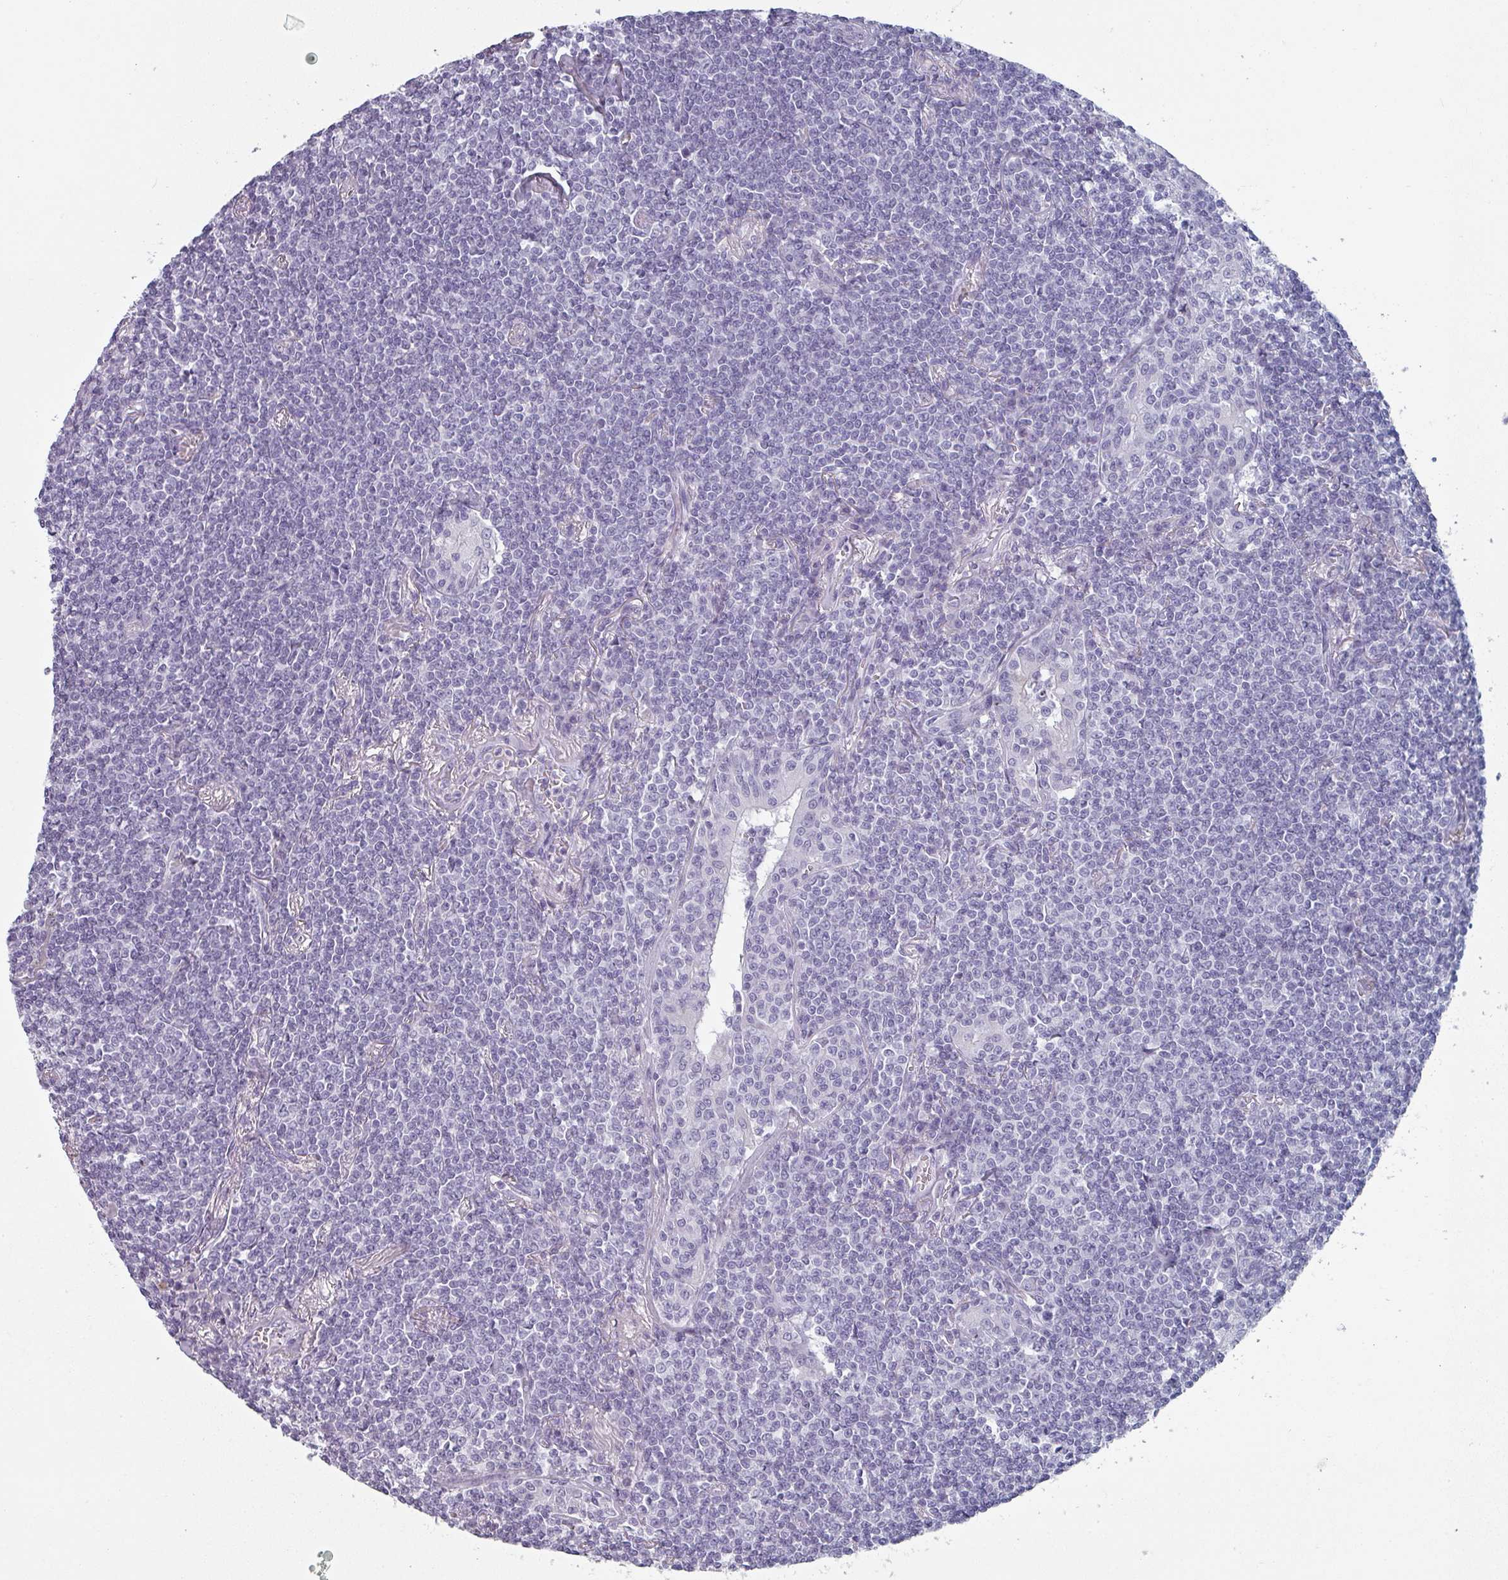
{"staining": {"intensity": "negative", "quantity": "none", "location": "none"}, "tissue": "lymphoma", "cell_type": "Tumor cells", "image_type": "cancer", "snomed": [{"axis": "morphology", "description": "Malignant lymphoma, non-Hodgkin's type, Low grade"}, {"axis": "topography", "description": "Lung"}], "caption": "Malignant lymphoma, non-Hodgkin's type (low-grade) stained for a protein using immunohistochemistry (IHC) shows no expression tumor cells.", "gene": "SLC35G2", "patient": {"sex": "female", "age": 71}}